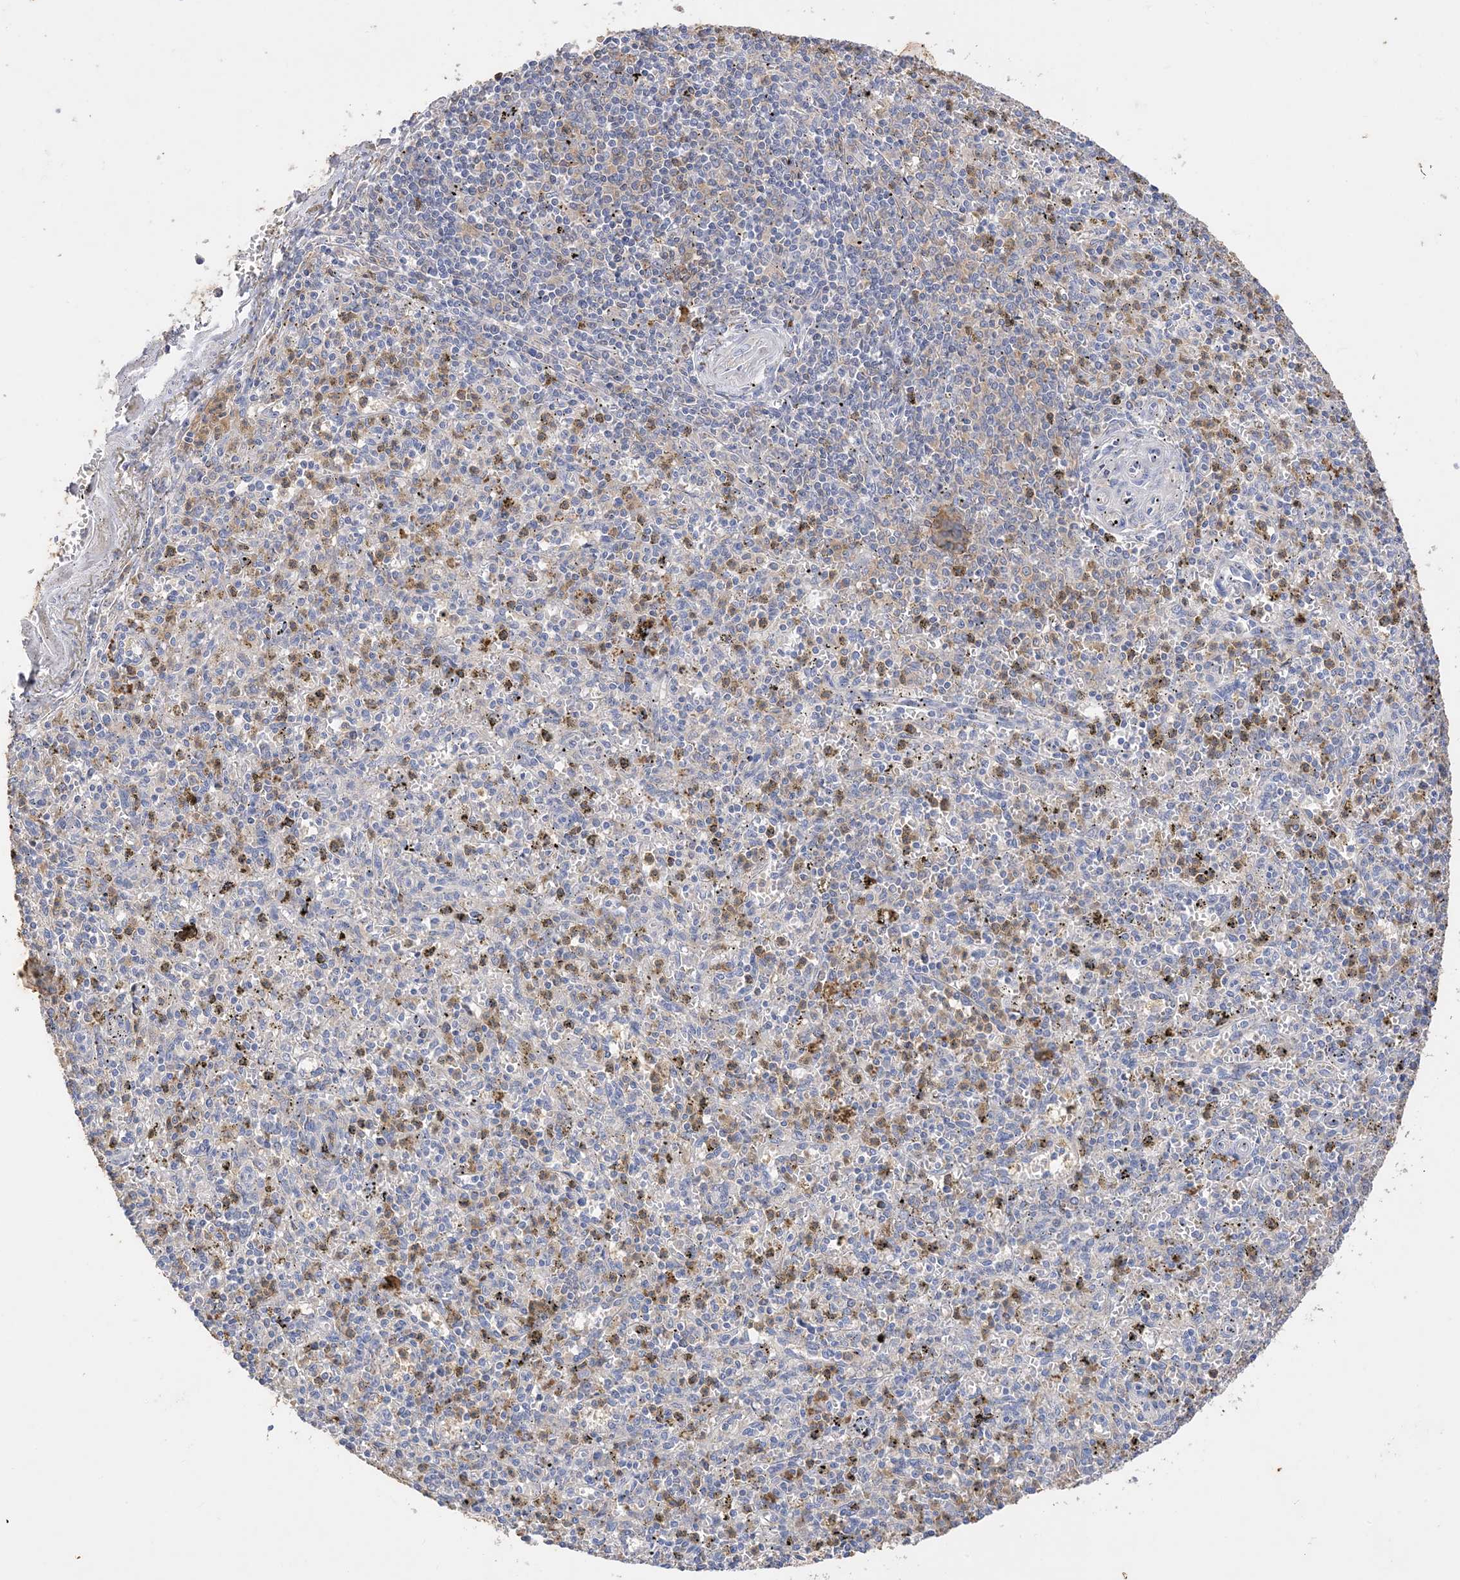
{"staining": {"intensity": "moderate", "quantity": "<25%", "location": "cytoplasmic/membranous"}, "tissue": "spleen", "cell_type": "Cells in red pulp", "image_type": "normal", "snomed": [{"axis": "morphology", "description": "Normal tissue, NOS"}, {"axis": "topography", "description": "Spleen"}], "caption": "Immunohistochemistry of unremarkable human spleen displays low levels of moderate cytoplasmic/membranous staining in approximately <25% of cells in red pulp.", "gene": "ARV1", "patient": {"sex": "male", "age": 72}}